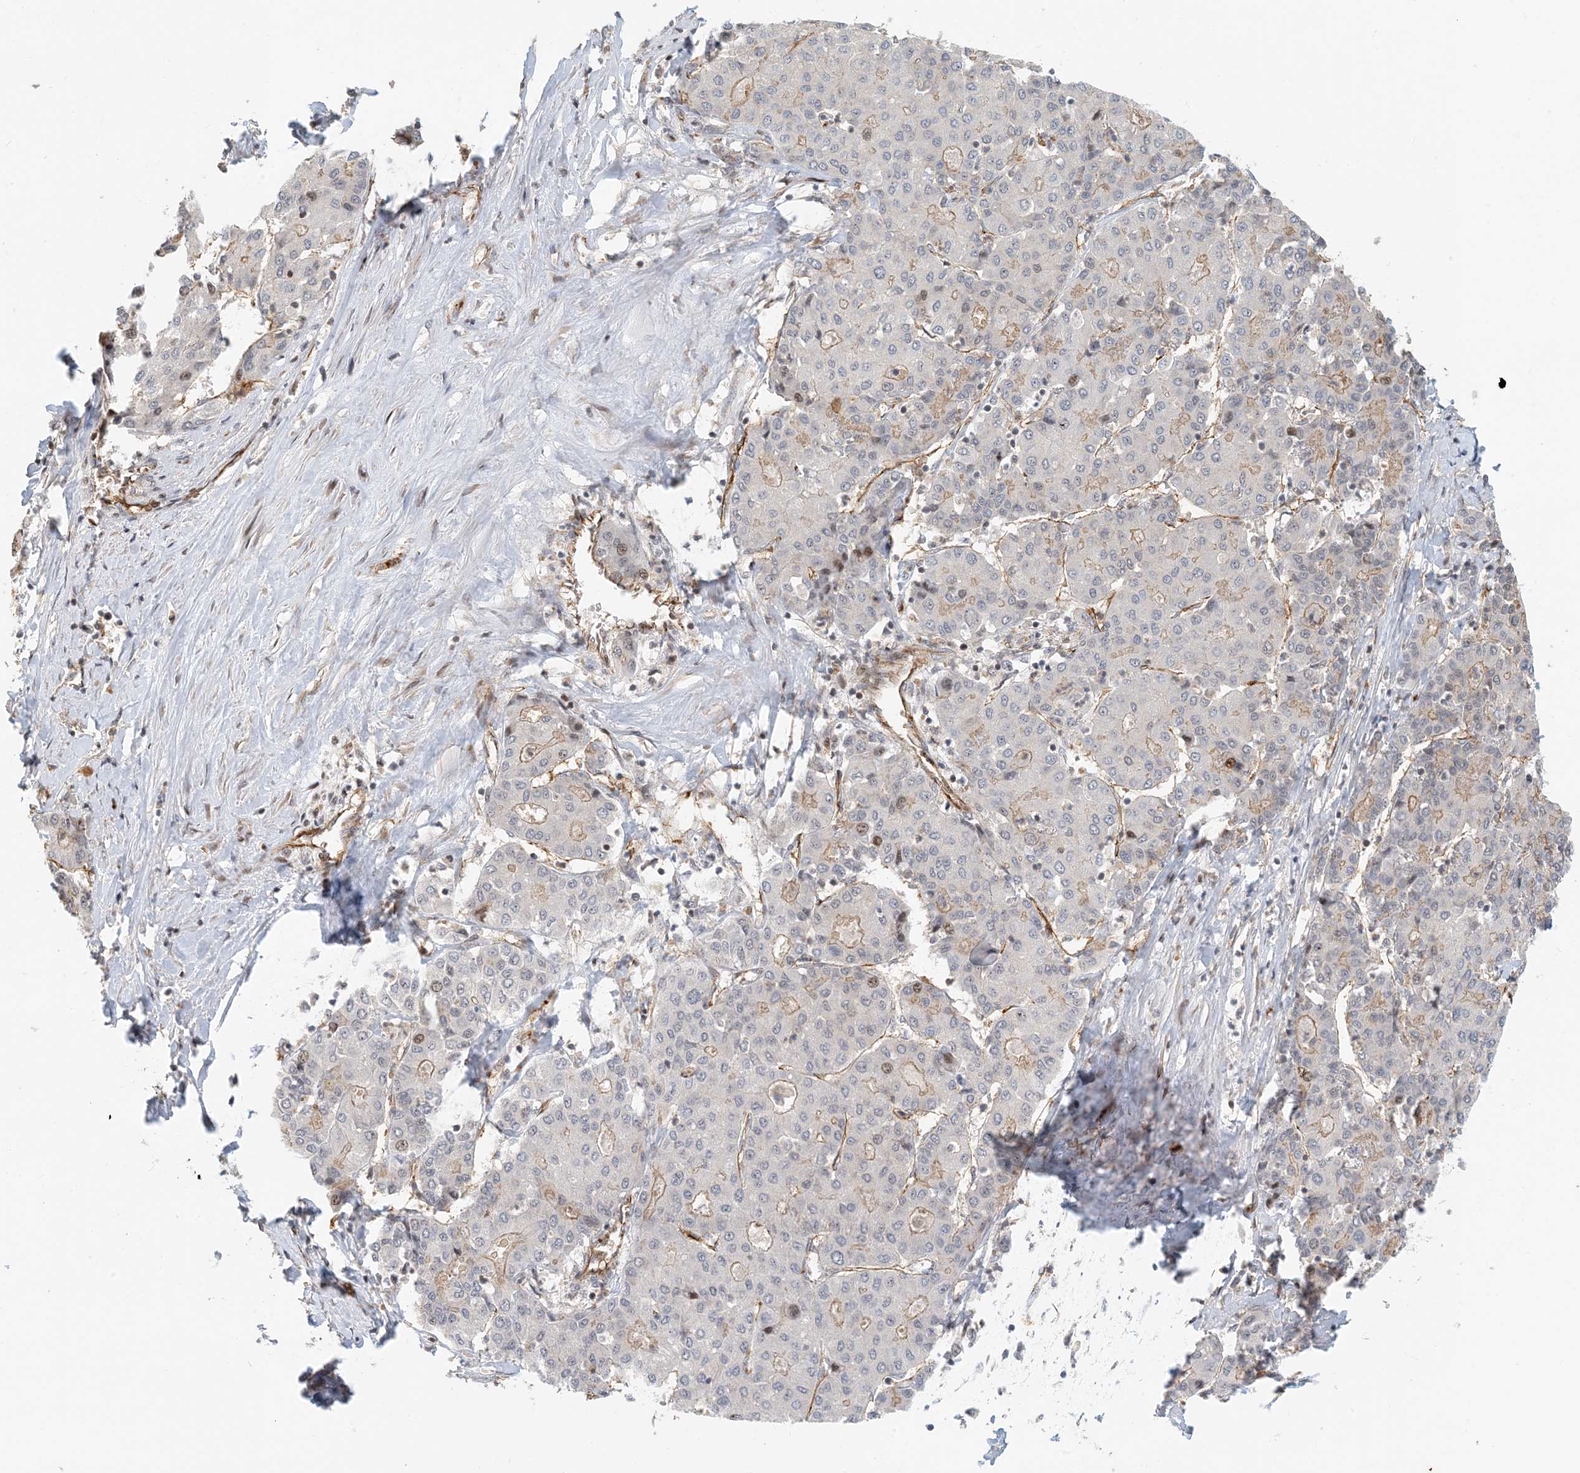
{"staining": {"intensity": "weak", "quantity": "<25%", "location": "nuclear"}, "tissue": "liver cancer", "cell_type": "Tumor cells", "image_type": "cancer", "snomed": [{"axis": "morphology", "description": "Carcinoma, Hepatocellular, NOS"}, {"axis": "topography", "description": "Liver"}], "caption": "Micrograph shows no significant protein staining in tumor cells of hepatocellular carcinoma (liver).", "gene": "MAPKBP1", "patient": {"sex": "male", "age": 65}}